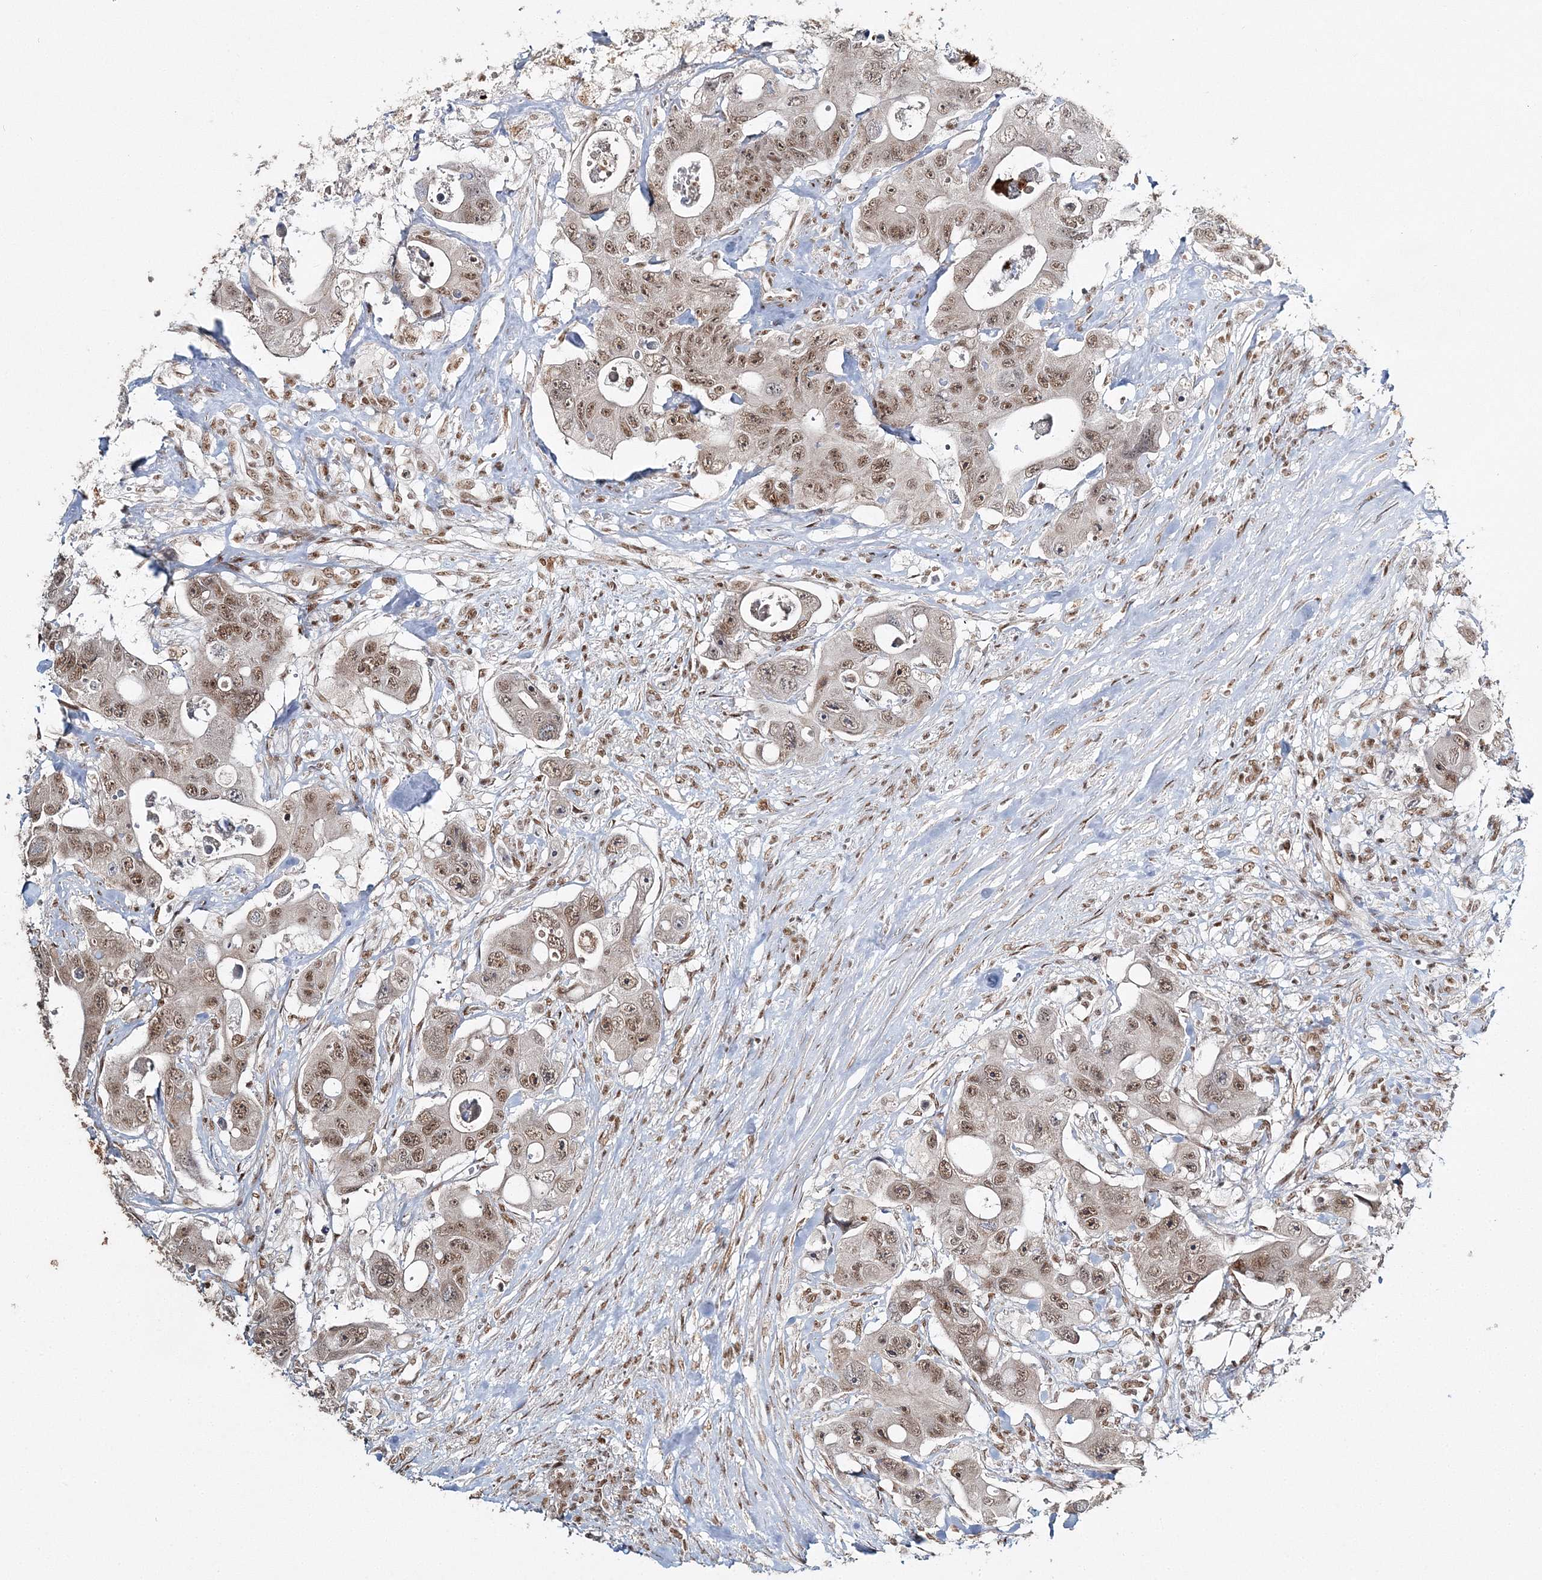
{"staining": {"intensity": "moderate", "quantity": ">75%", "location": "nuclear"}, "tissue": "colorectal cancer", "cell_type": "Tumor cells", "image_type": "cancer", "snomed": [{"axis": "morphology", "description": "Adenocarcinoma, NOS"}, {"axis": "topography", "description": "Colon"}], "caption": "DAB (3,3'-diaminobenzidine) immunohistochemical staining of adenocarcinoma (colorectal) reveals moderate nuclear protein positivity in about >75% of tumor cells.", "gene": "QRICH1", "patient": {"sex": "female", "age": 46}}